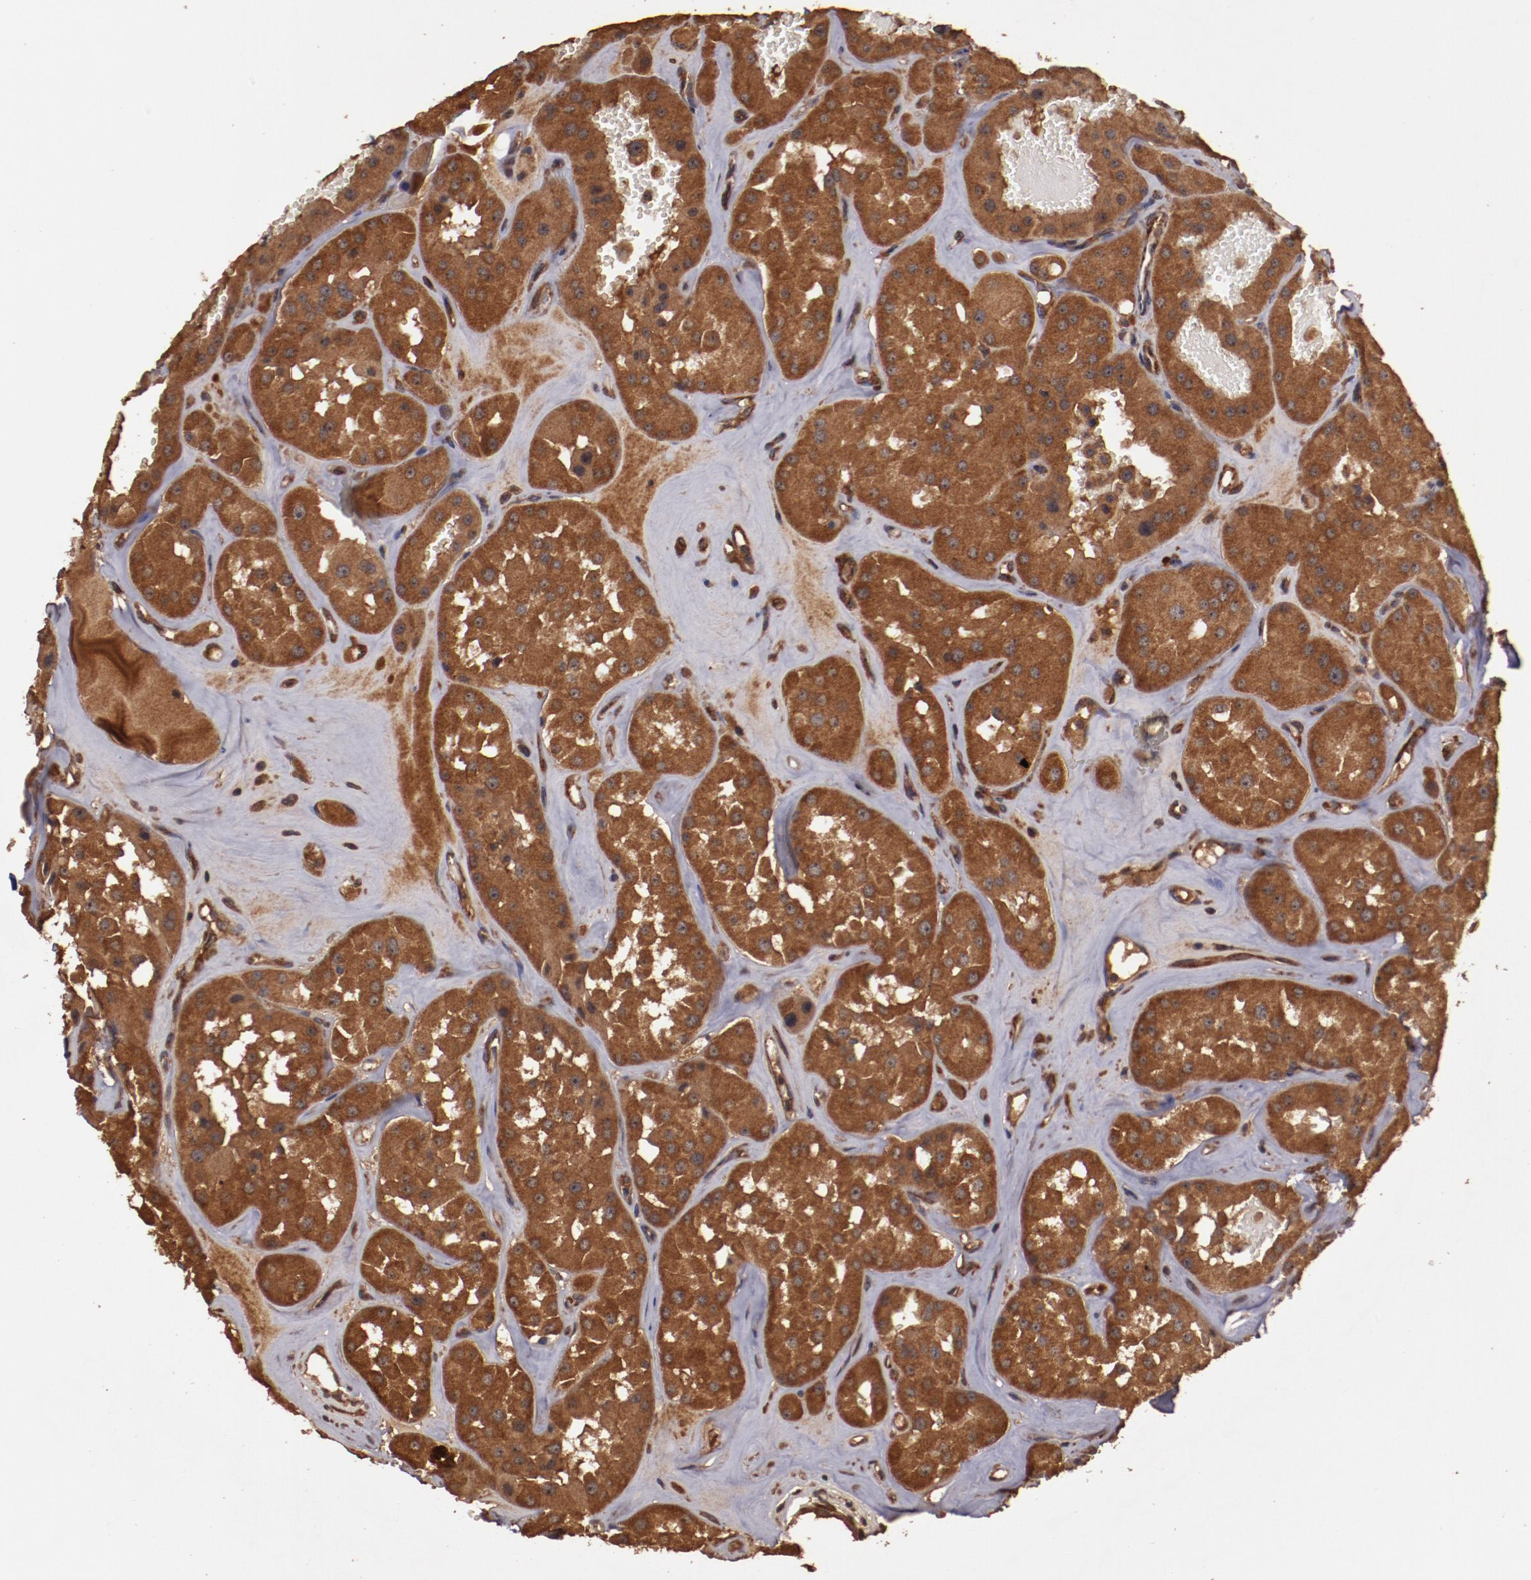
{"staining": {"intensity": "strong", "quantity": ">75%", "location": "cytoplasmic/membranous"}, "tissue": "renal cancer", "cell_type": "Tumor cells", "image_type": "cancer", "snomed": [{"axis": "morphology", "description": "Adenocarcinoma, uncertain malignant potential"}, {"axis": "topography", "description": "Kidney"}], "caption": "This is a micrograph of IHC staining of renal cancer (adenocarcinoma,  uncertain malignant potential), which shows strong positivity in the cytoplasmic/membranous of tumor cells.", "gene": "TXNDC16", "patient": {"sex": "male", "age": 63}}